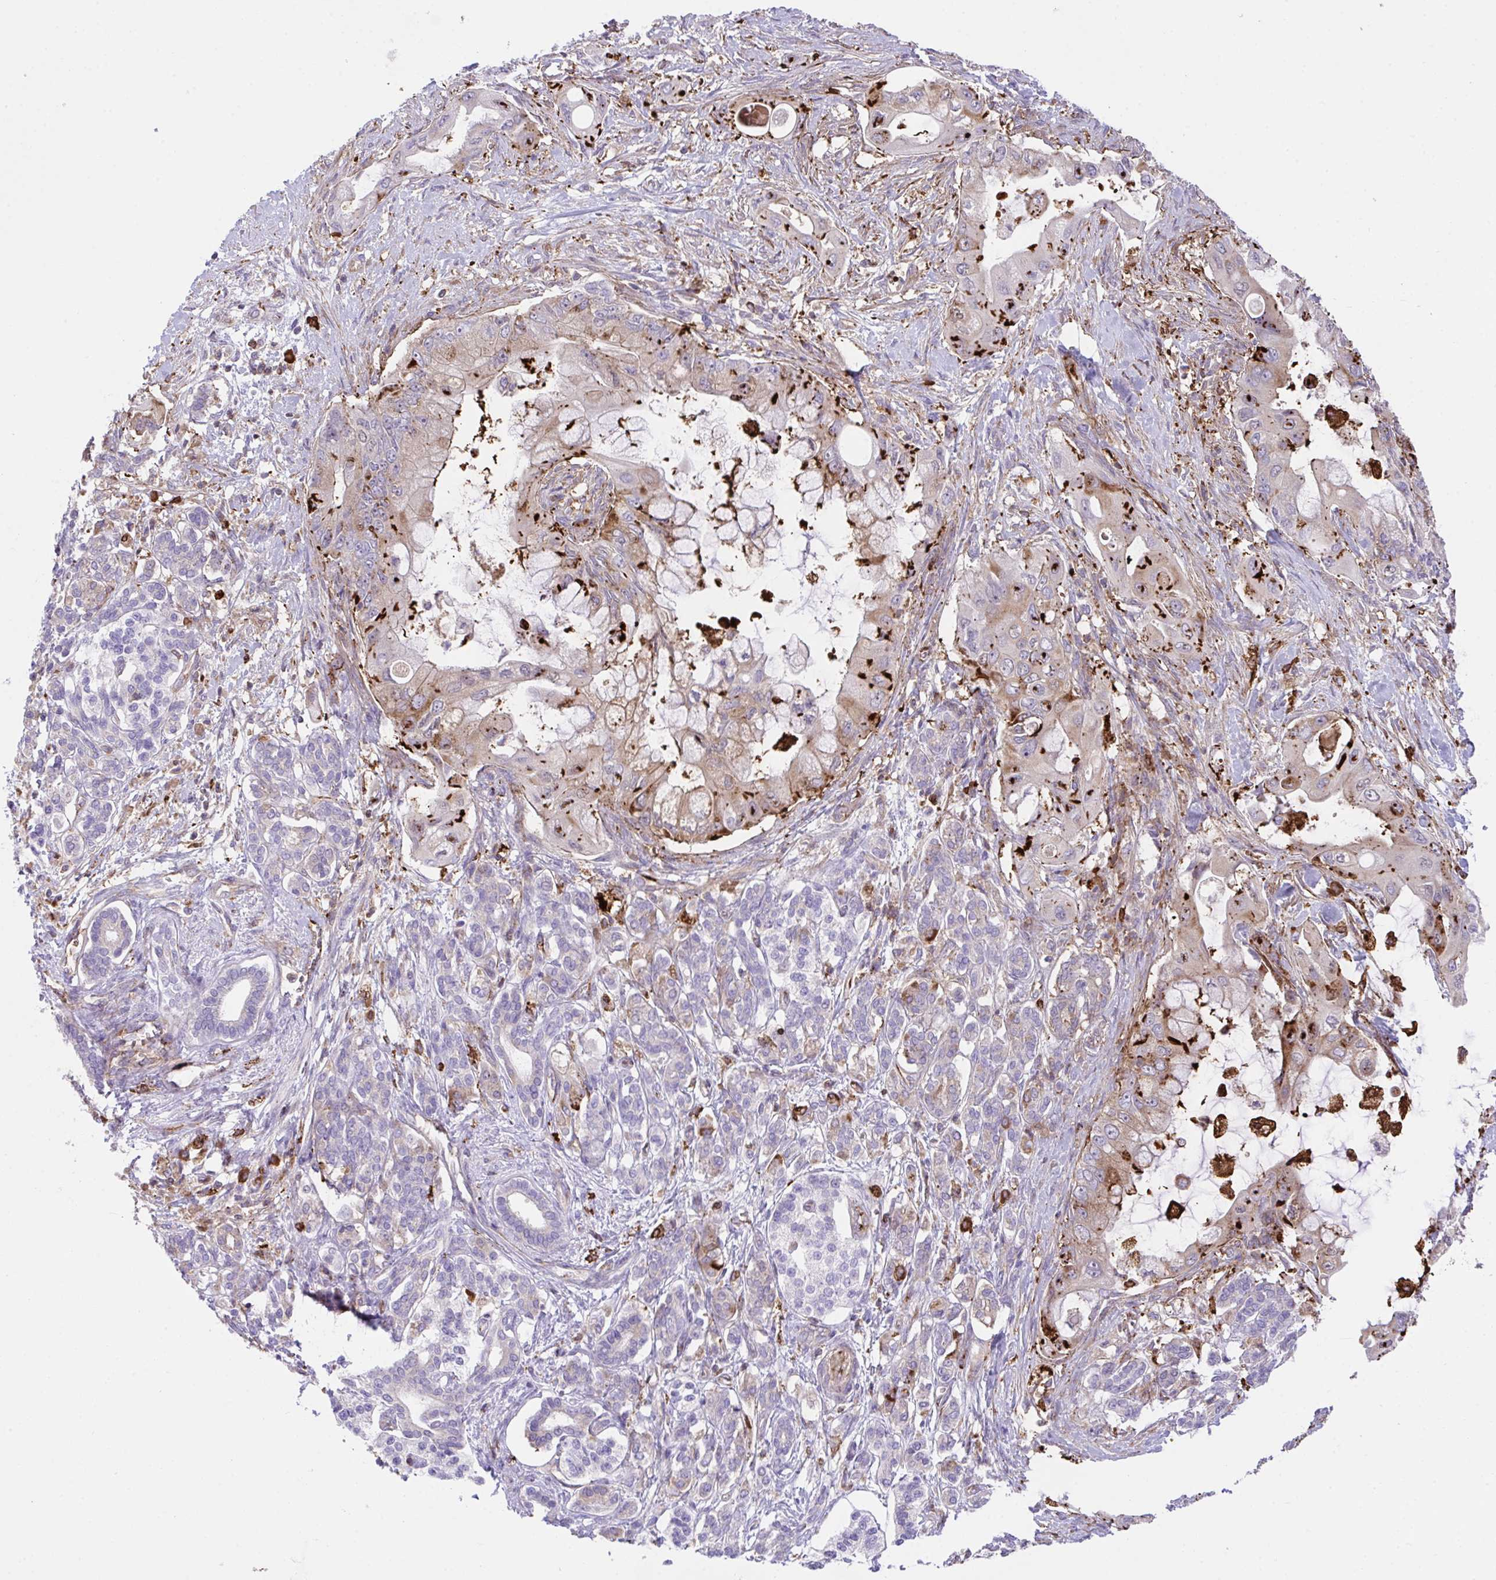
{"staining": {"intensity": "moderate", "quantity": "<25%", "location": "cytoplasmic/membranous"}, "tissue": "pancreatic cancer", "cell_type": "Tumor cells", "image_type": "cancer", "snomed": [{"axis": "morphology", "description": "Adenocarcinoma, NOS"}, {"axis": "topography", "description": "Pancreas"}], "caption": "Immunohistochemistry (IHC) photomicrograph of human adenocarcinoma (pancreatic) stained for a protein (brown), which displays low levels of moderate cytoplasmic/membranous expression in about <25% of tumor cells.", "gene": "PPIH", "patient": {"sex": "male", "age": 57}}